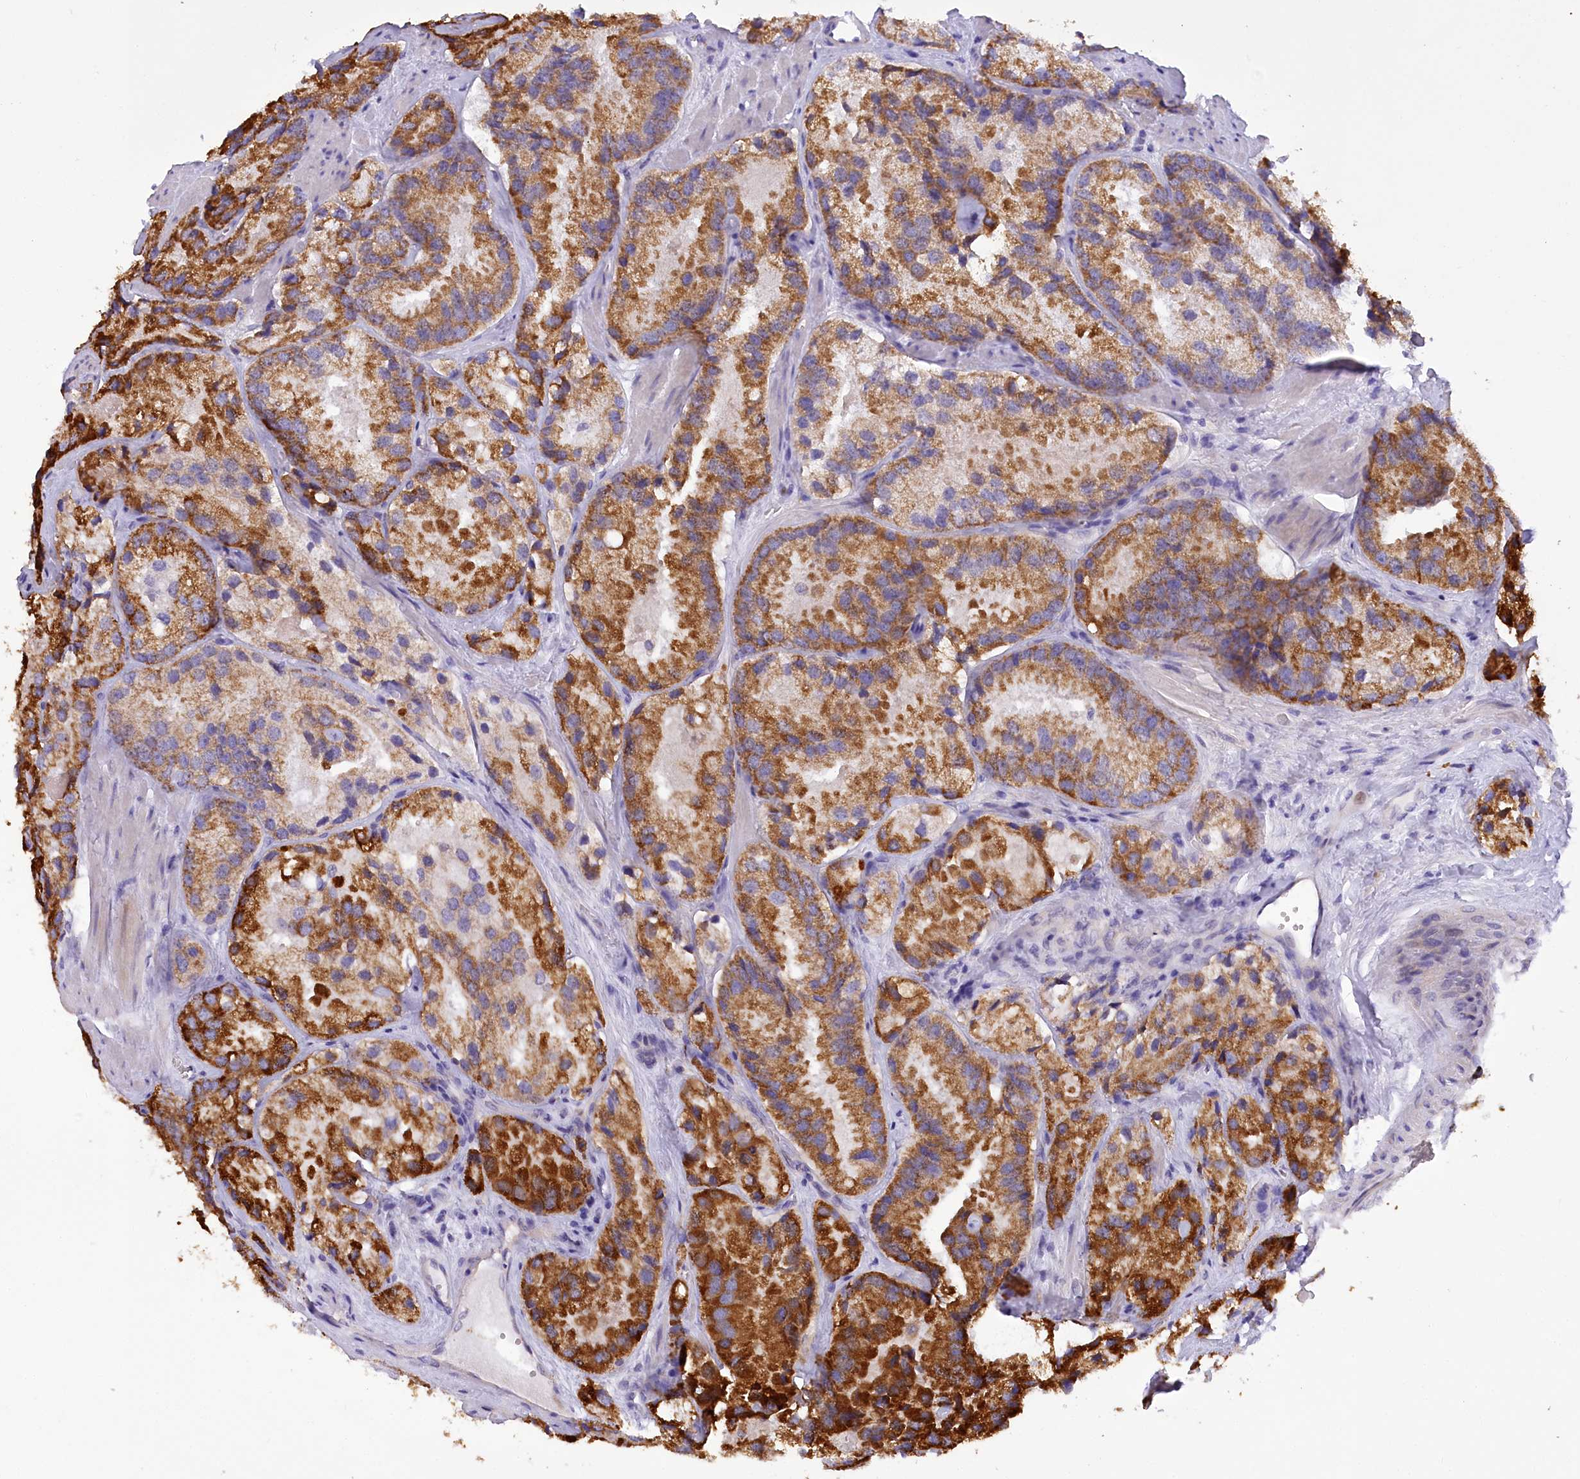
{"staining": {"intensity": "strong", "quantity": "25%-75%", "location": "cytoplasmic/membranous"}, "tissue": "prostate cancer", "cell_type": "Tumor cells", "image_type": "cancer", "snomed": [{"axis": "morphology", "description": "Adenocarcinoma, High grade"}, {"axis": "topography", "description": "Prostate"}], "caption": "The micrograph demonstrates immunohistochemical staining of adenocarcinoma (high-grade) (prostate). There is strong cytoplasmic/membranous positivity is present in about 25%-75% of tumor cells.", "gene": "DCUN1D1", "patient": {"sex": "male", "age": 66}}